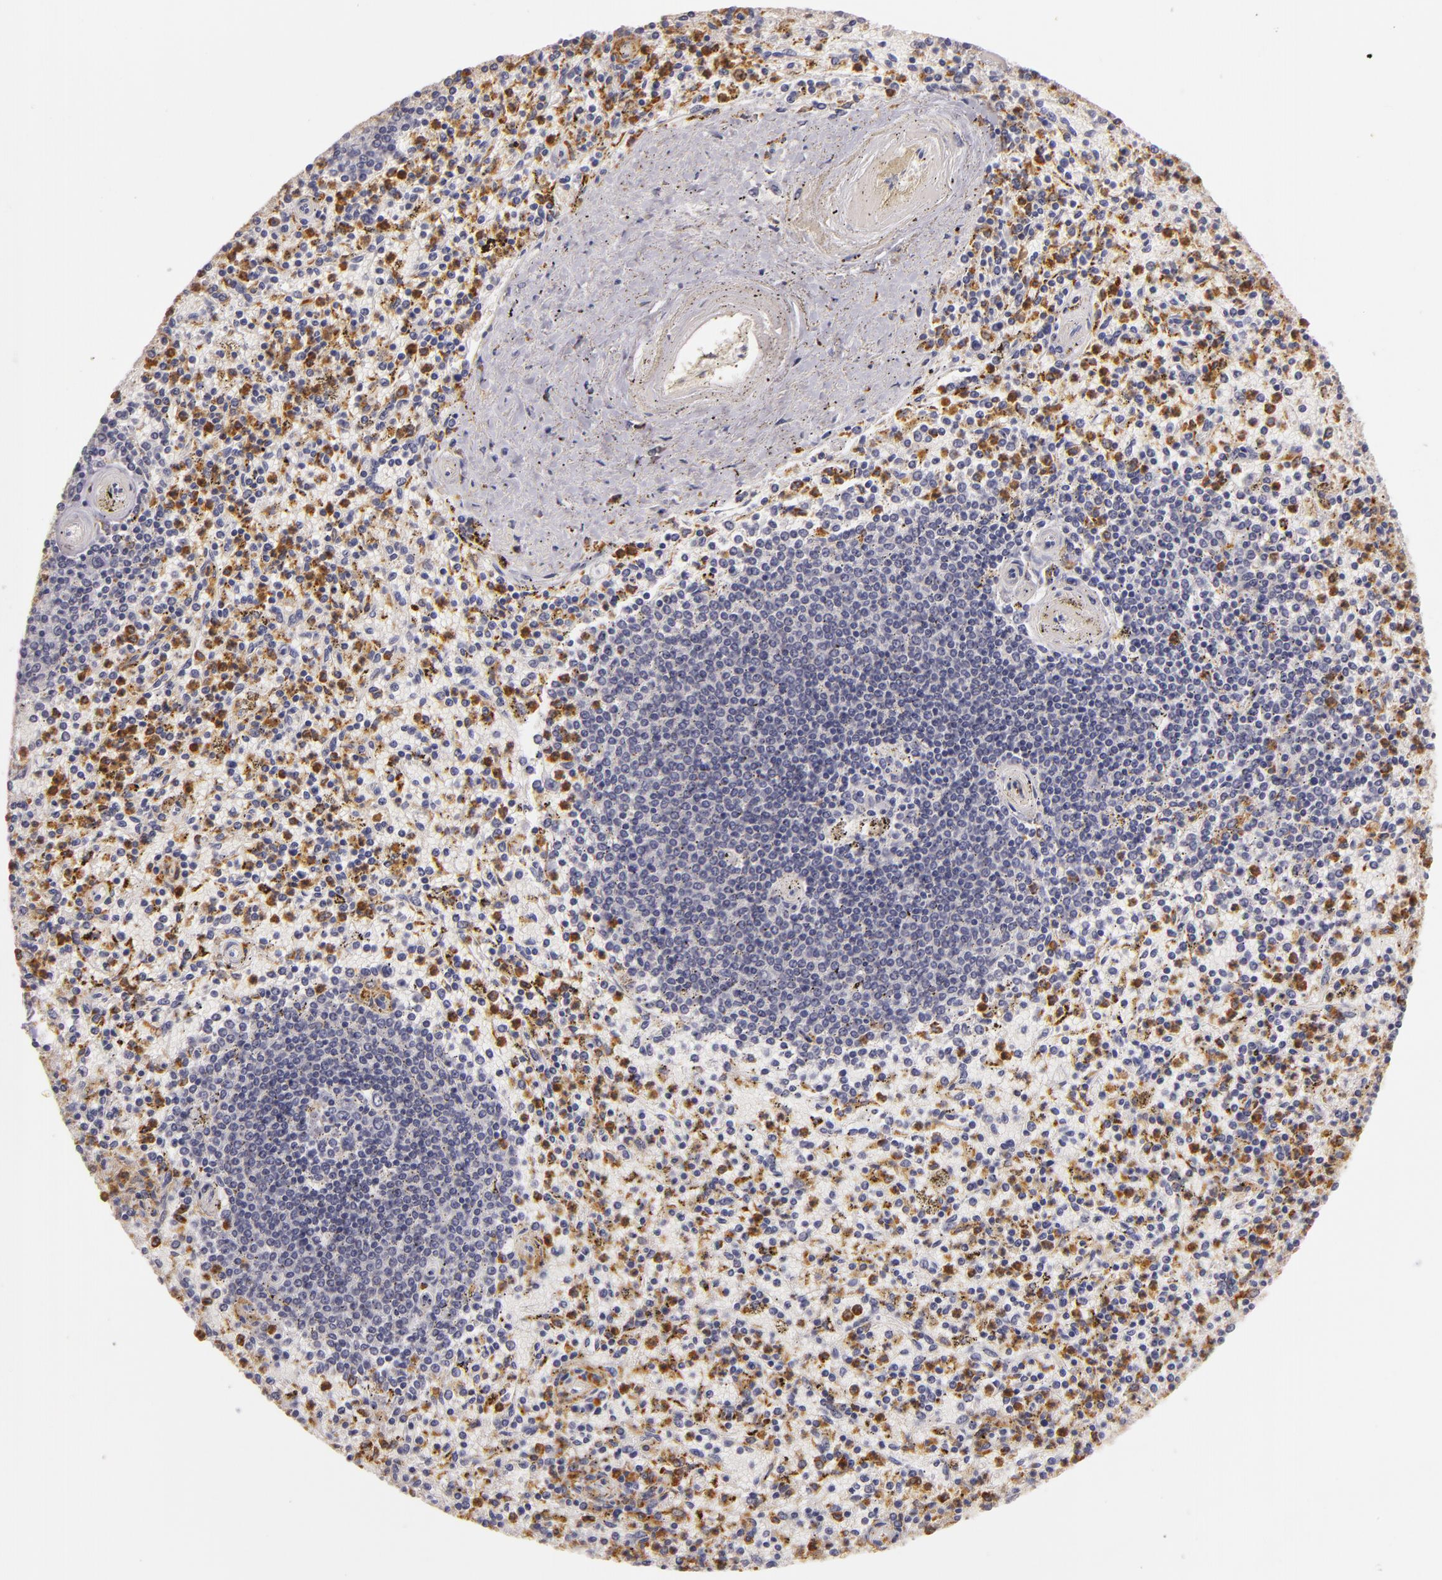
{"staining": {"intensity": "strong", "quantity": "25%-75%", "location": "cytoplasmic/membranous"}, "tissue": "spleen", "cell_type": "Cells in red pulp", "image_type": "normal", "snomed": [{"axis": "morphology", "description": "Normal tissue, NOS"}, {"axis": "topography", "description": "Spleen"}], "caption": "Immunohistochemical staining of benign spleen demonstrates 25%-75% levels of strong cytoplasmic/membranous protein expression in about 25%-75% of cells in red pulp.", "gene": "TLR8", "patient": {"sex": "male", "age": 72}}